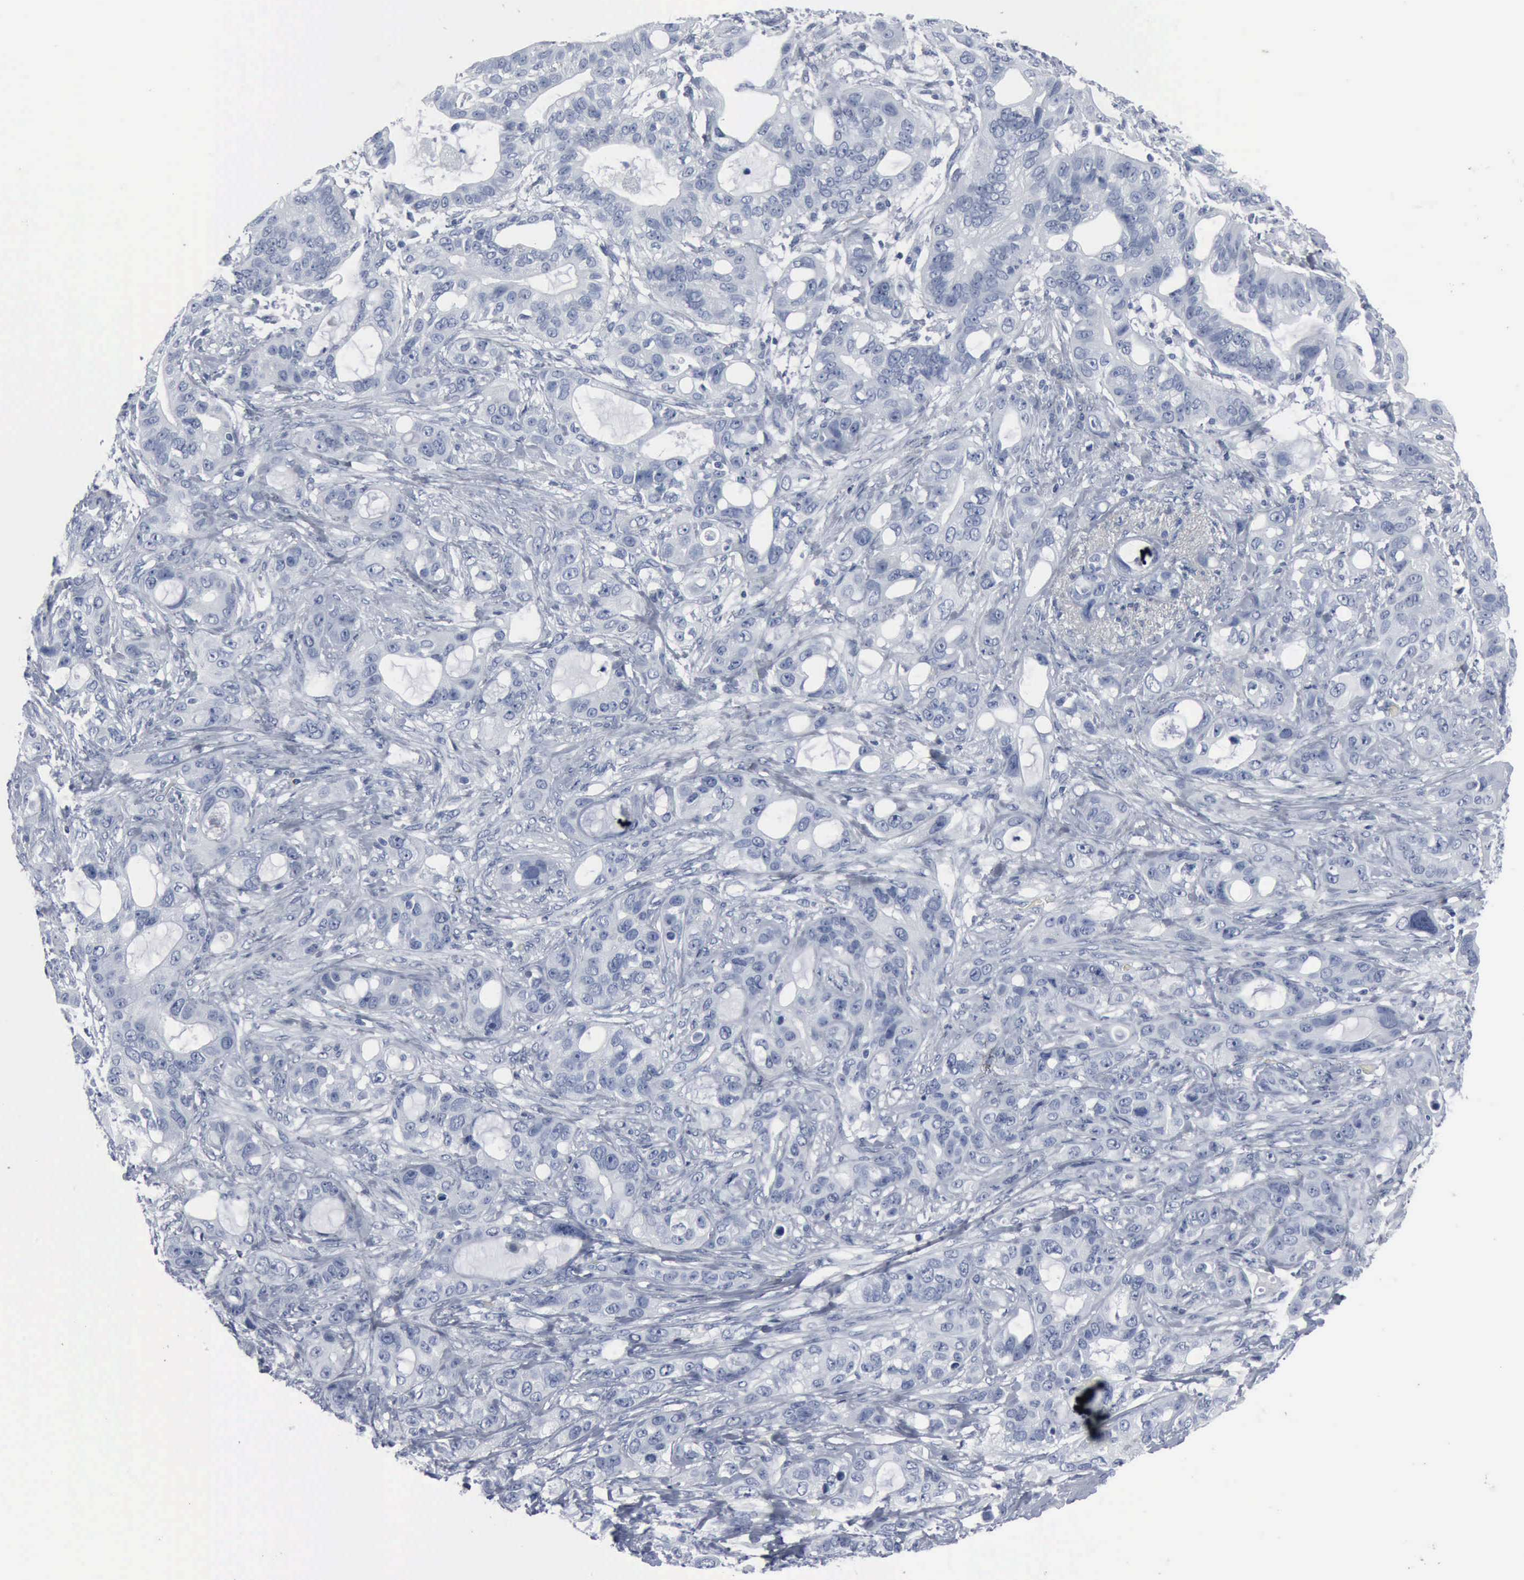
{"staining": {"intensity": "negative", "quantity": "none", "location": "none"}, "tissue": "stomach cancer", "cell_type": "Tumor cells", "image_type": "cancer", "snomed": [{"axis": "morphology", "description": "Adenocarcinoma, NOS"}, {"axis": "topography", "description": "Stomach, upper"}], "caption": "IHC image of neoplastic tissue: human stomach cancer (adenocarcinoma) stained with DAB (3,3'-diaminobenzidine) demonstrates no significant protein expression in tumor cells.", "gene": "DMD", "patient": {"sex": "male", "age": 47}}